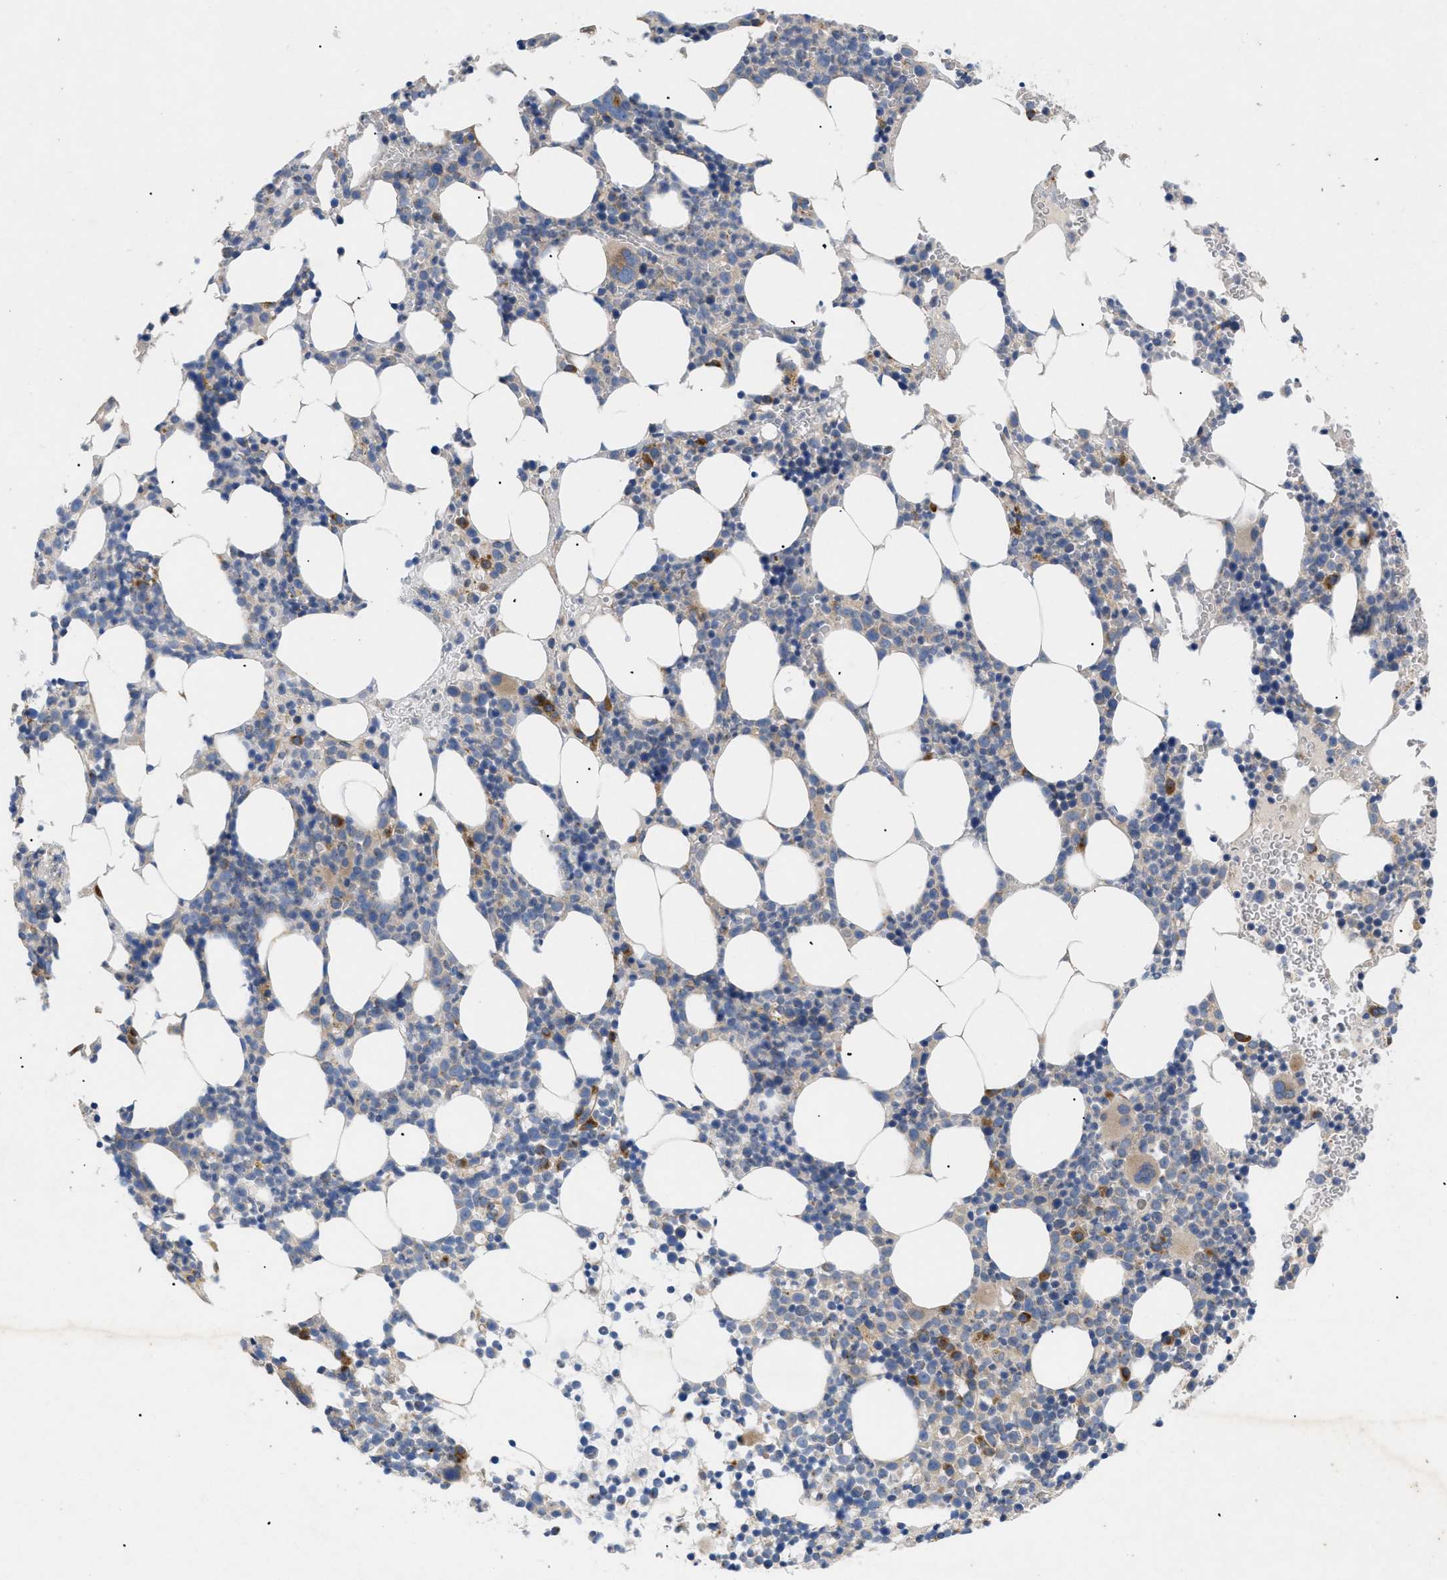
{"staining": {"intensity": "moderate", "quantity": "<25%", "location": "cytoplasmic/membranous"}, "tissue": "bone marrow", "cell_type": "Hematopoietic cells", "image_type": "normal", "snomed": [{"axis": "morphology", "description": "Normal tissue, NOS"}, {"axis": "morphology", "description": "Inflammation, NOS"}, {"axis": "topography", "description": "Bone marrow"}], "caption": "A histopathology image of bone marrow stained for a protein exhibits moderate cytoplasmic/membranous brown staining in hematopoietic cells. (Brightfield microscopy of DAB IHC at high magnification).", "gene": "SLC50A1", "patient": {"sex": "female", "age": 67}}